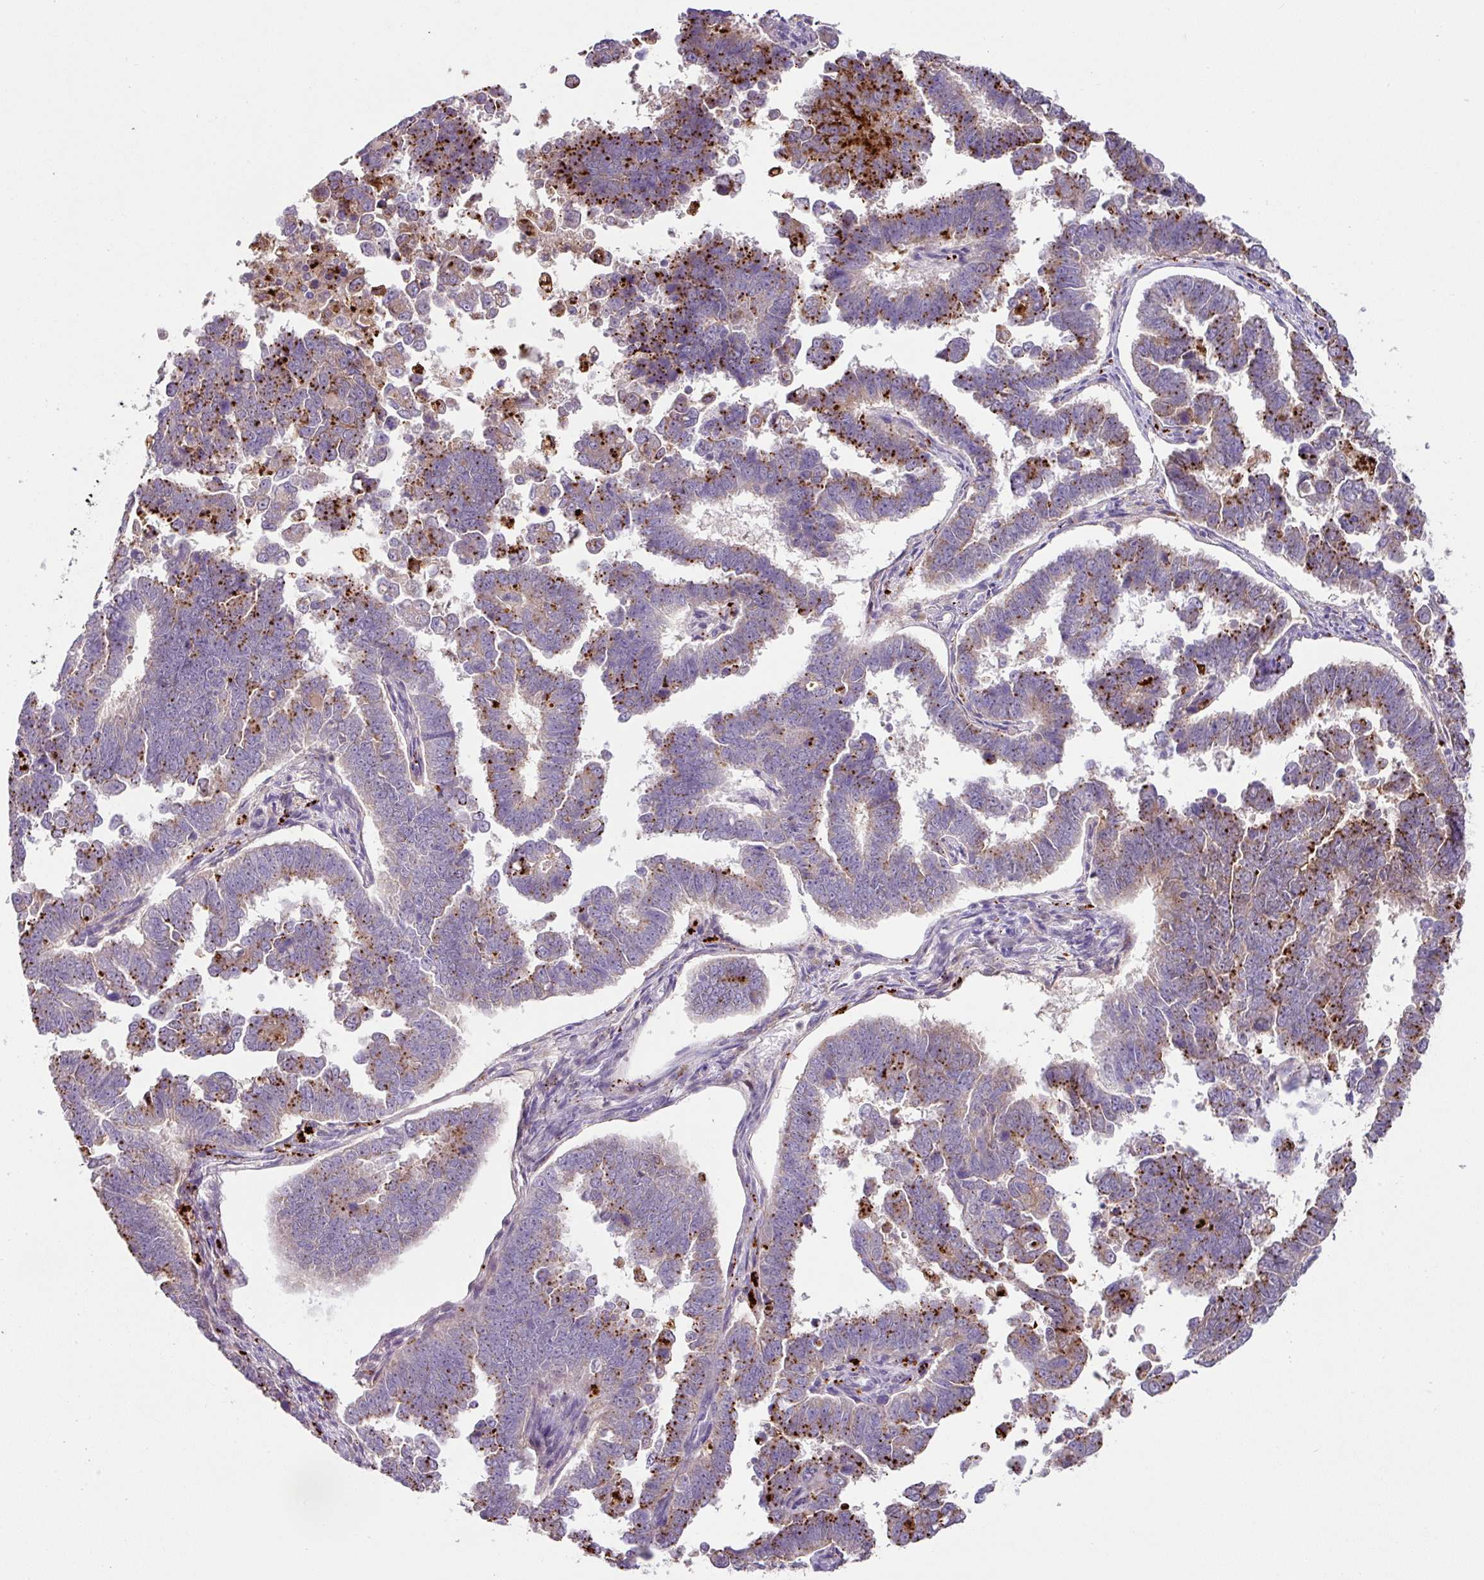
{"staining": {"intensity": "strong", "quantity": "<25%", "location": "cytoplasmic/membranous"}, "tissue": "endometrial cancer", "cell_type": "Tumor cells", "image_type": "cancer", "snomed": [{"axis": "morphology", "description": "Adenocarcinoma, NOS"}, {"axis": "topography", "description": "Endometrium"}], "caption": "This is a photomicrograph of IHC staining of endometrial cancer, which shows strong staining in the cytoplasmic/membranous of tumor cells.", "gene": "PLEKHH3", "patient": {"sex": "female", "age": 75}}